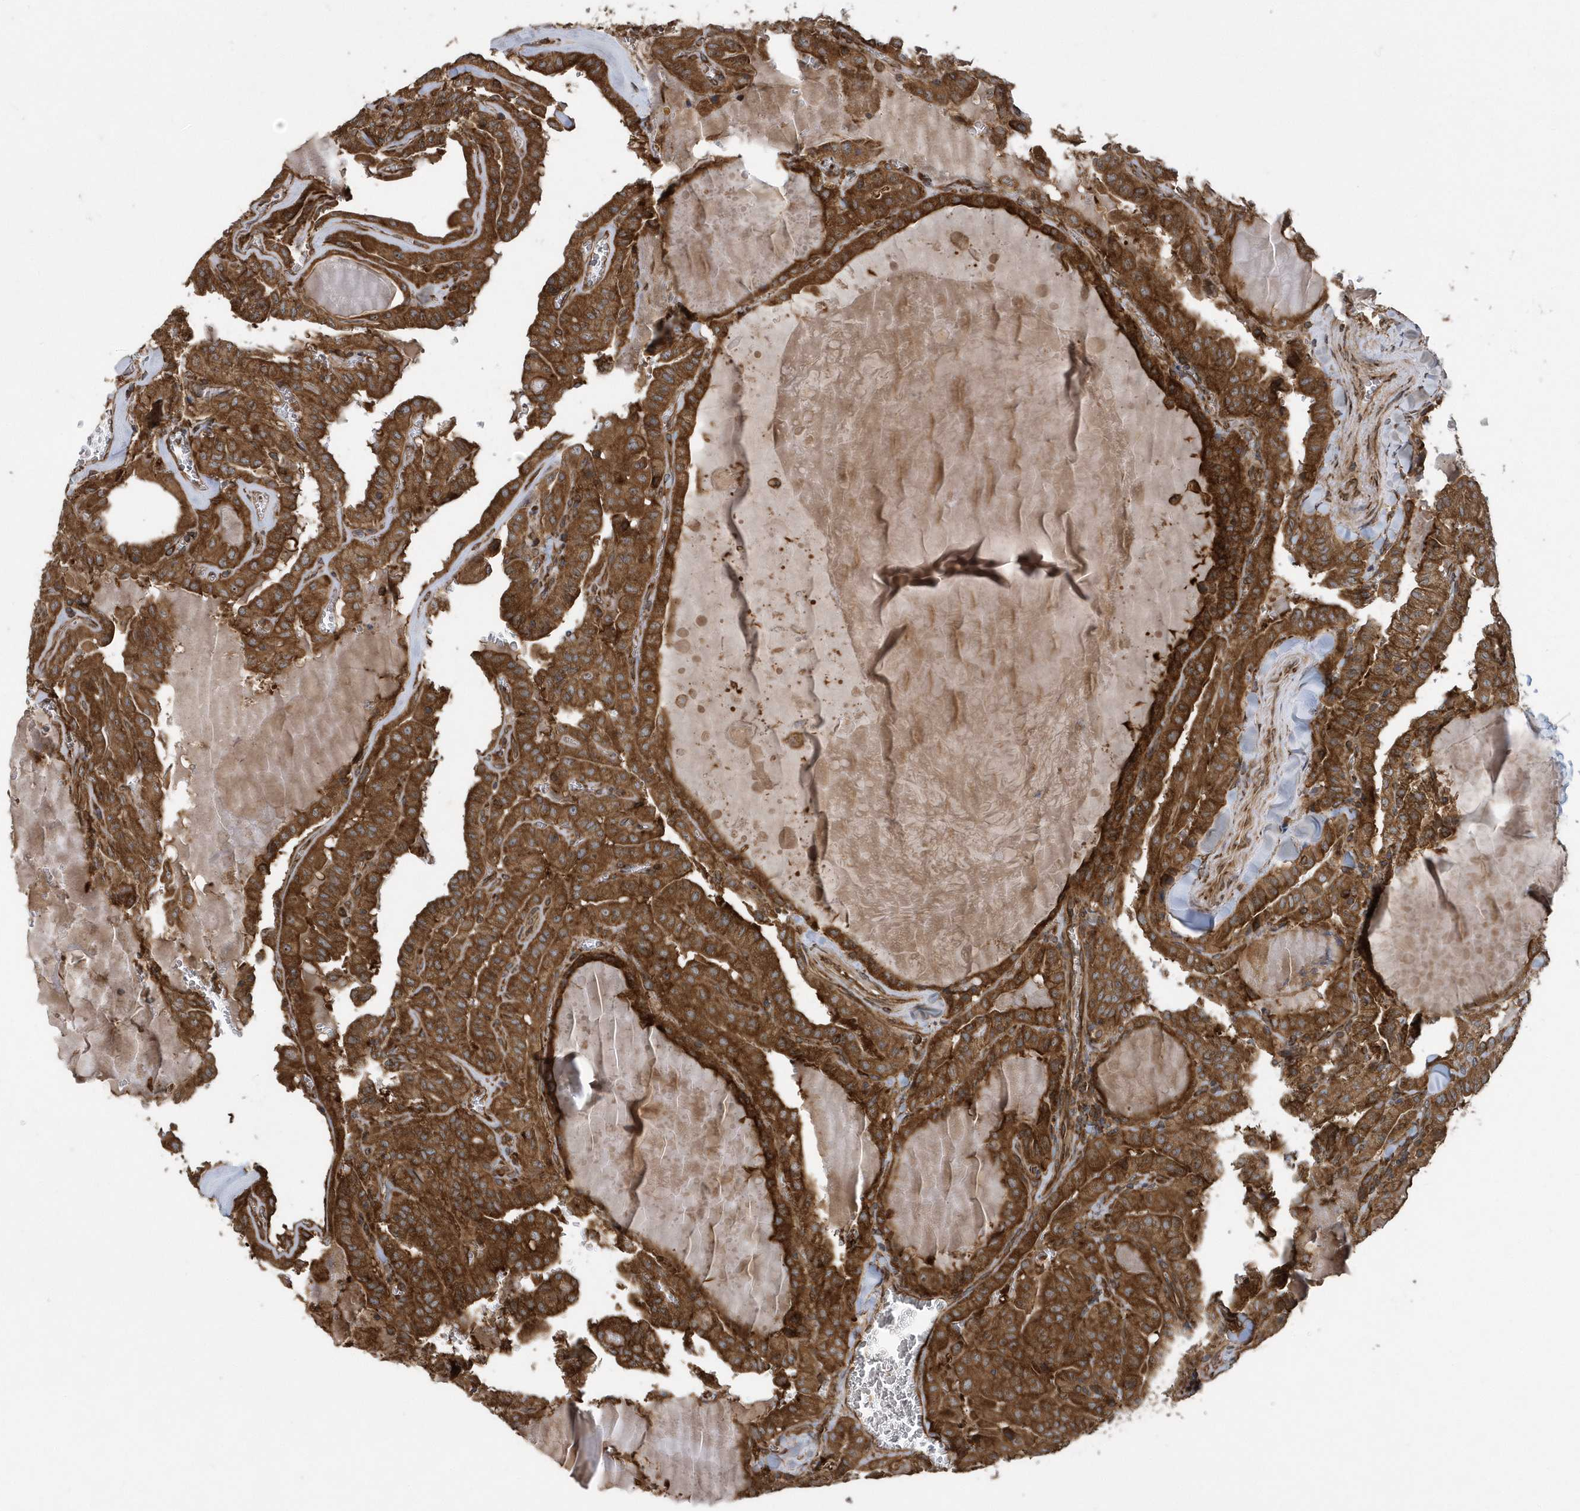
{"staining": {"intensity": "strong", "quantity": ">75%", "location": "cytoplasmic/membranous"}, "tissue": "thyroid cancer", "cell_type": "Tumor cells", "image_type": "cancer", "snomed": [{"axis": "morphology", "description": "Papillary adenocarcinoma, NOS"}, {"axis": "topography", "description": "Thyroid gland"}], "caption": "Human papillary adenocarcinoma (thyroid) stained for a protein (brown) demonstrates strong cytoplasmic/membranous positive positivity in approximately >75% of tumor cells.", "gene": "WASHC5", "patient": {"sex": "male", "age": 52}}